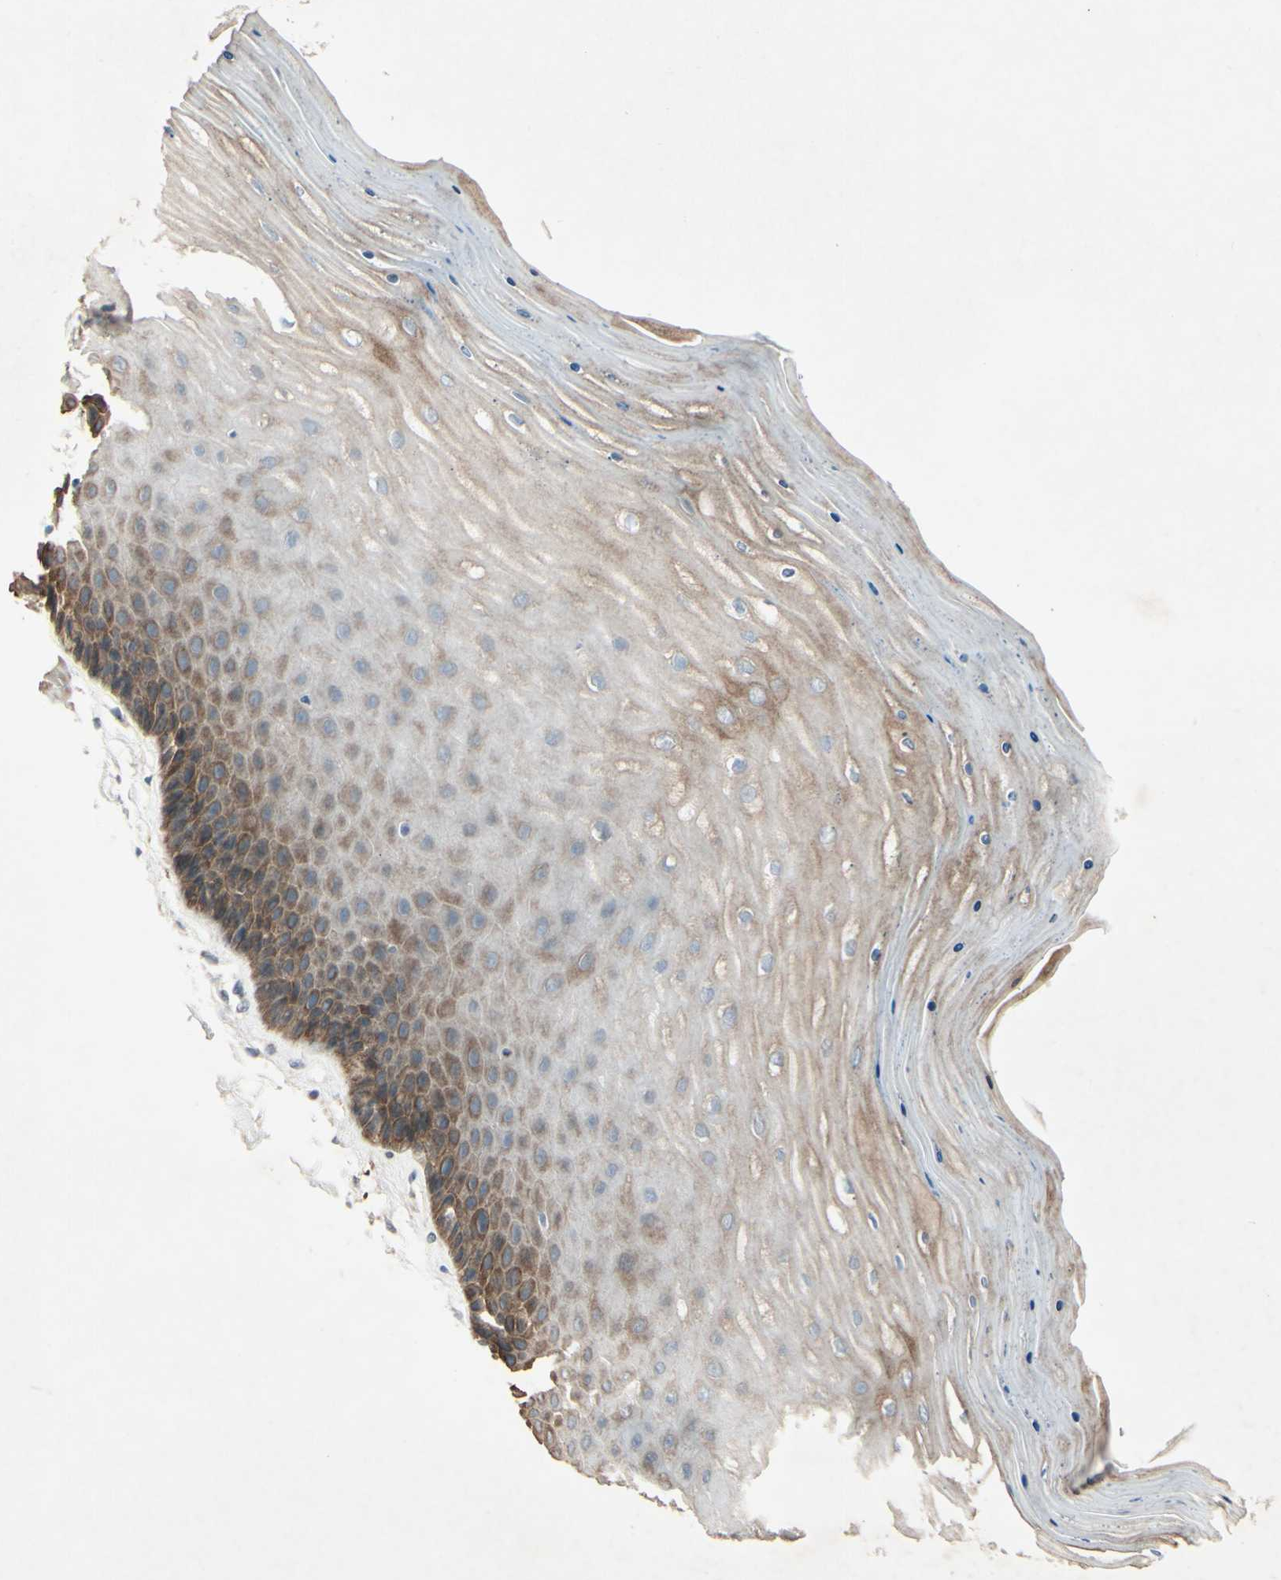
{"staining": {"intensity": "strong", "quantity": "25%-75%", "location": "cytoplasmic/membranous"}, "tissue": "cervix", "cell_type": "Squamous epithelial cells", "image_type": "normal", "snomed": [{"axis": "morphology", "description": "Normal tissue, NOS"}, {"axis": "topography", "description": "Cervix"}], "caption": "Protein expression by IHC exhibits strong cytoplasmic/membranous staining in about 25%-75% of squamous epithelial cells in normal cervix. (Stains: DAB in brown, nuclei in blue, Microscopy: brightfield microscopy at high magnification).", "gene": "FGFR2", "patient": {"sex": "female", "age": 55}}